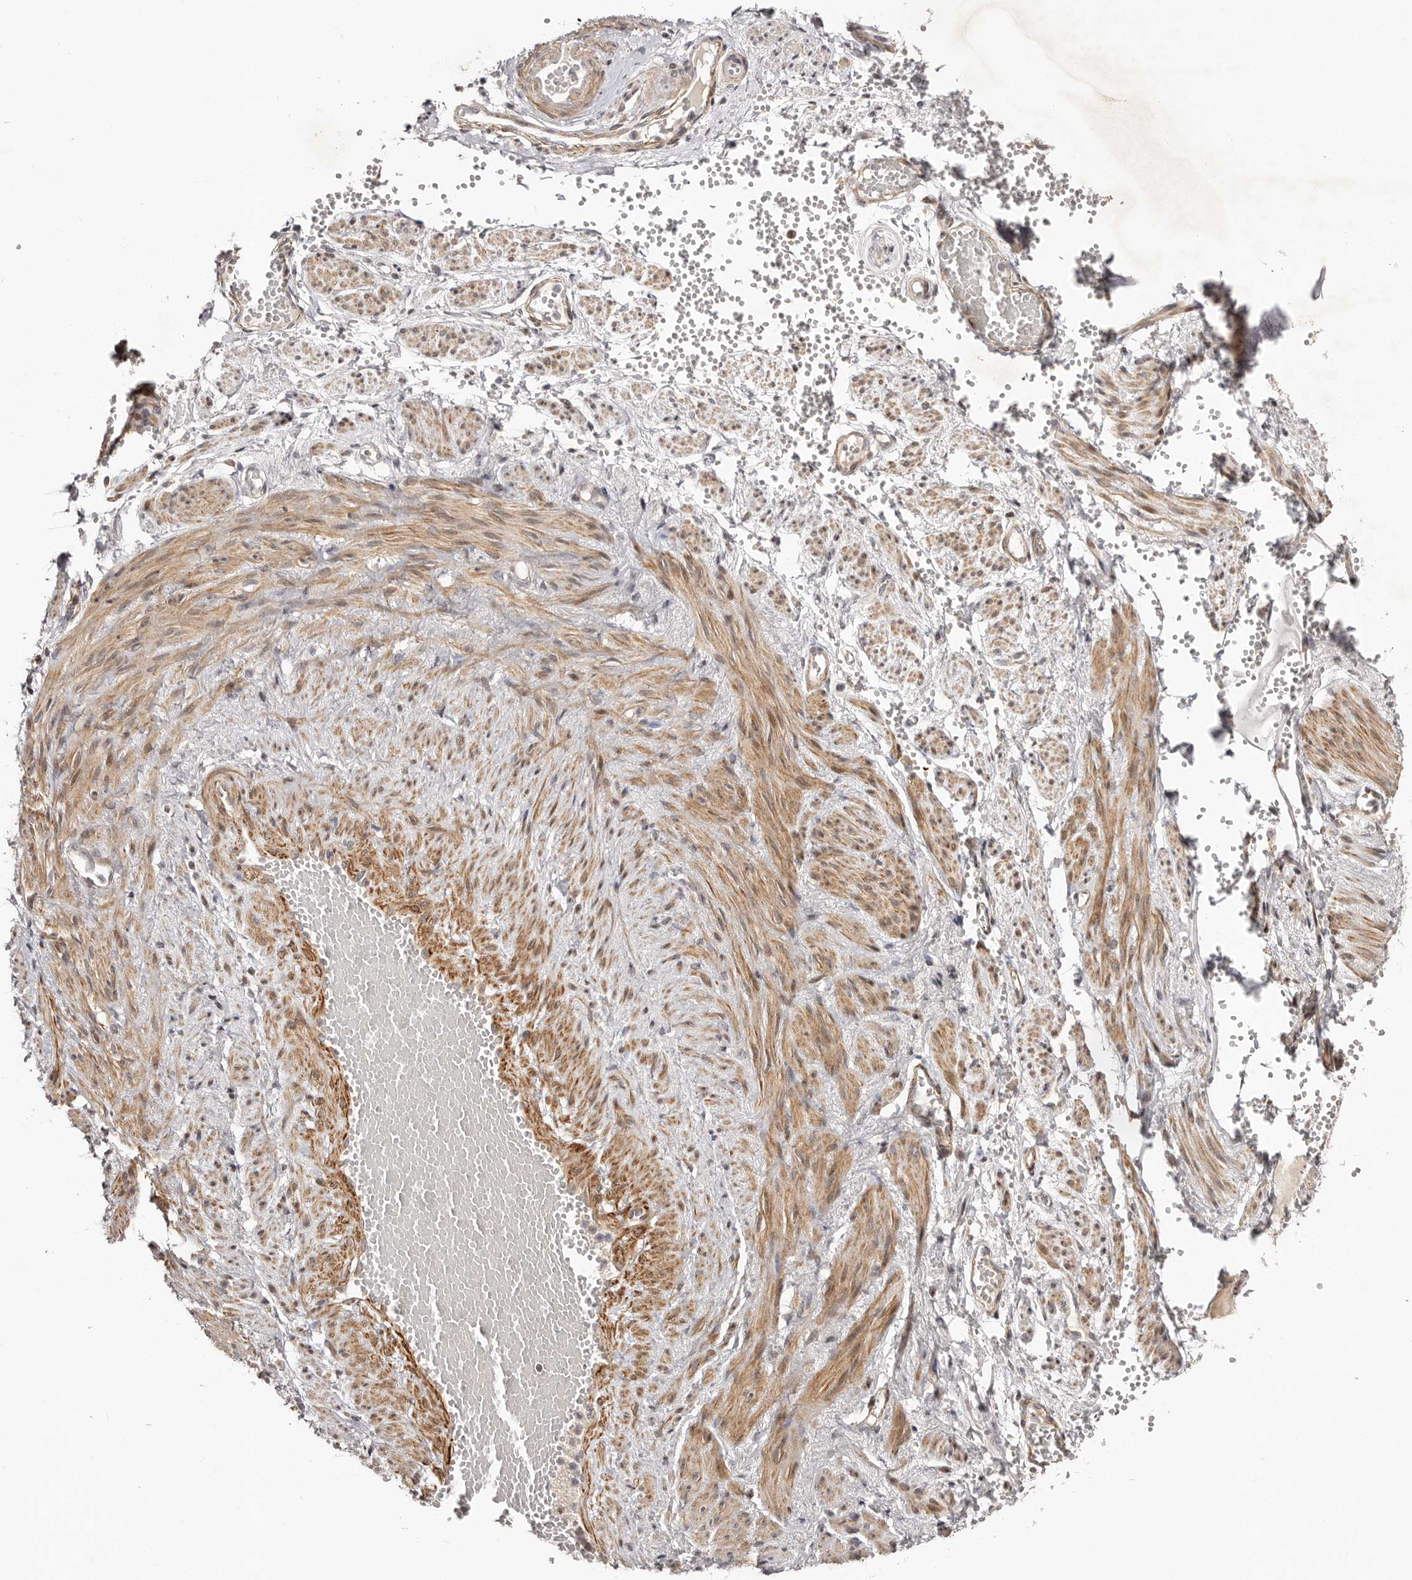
{"staining": {"intensity": "weak", "quantity": "25%-75%", "location": "cytoplasmic/membranous"}, "tissue": "adipose tissue", "cell_type": "Adipocytes", "image_type": "normal", "snomed": [{"axis": "morphology", "description": "Normal tissue, NOS"}, {"axis": "topography", "description": "Smooth muscle"}, {"axis": "topography", "description": "Peripheral nerve tissue"}], "caption": "This micrograph exhibits normal adipose tissue stained with immunohistochemistry (IHC) to label a protein in brown. The cytoplasmic/membranous of adipocytes show weak positivity for the protein. Nuclei are counter-stained blue.", "gene": "MICAL2", "patient": {"sex": "female", "age": 39}}